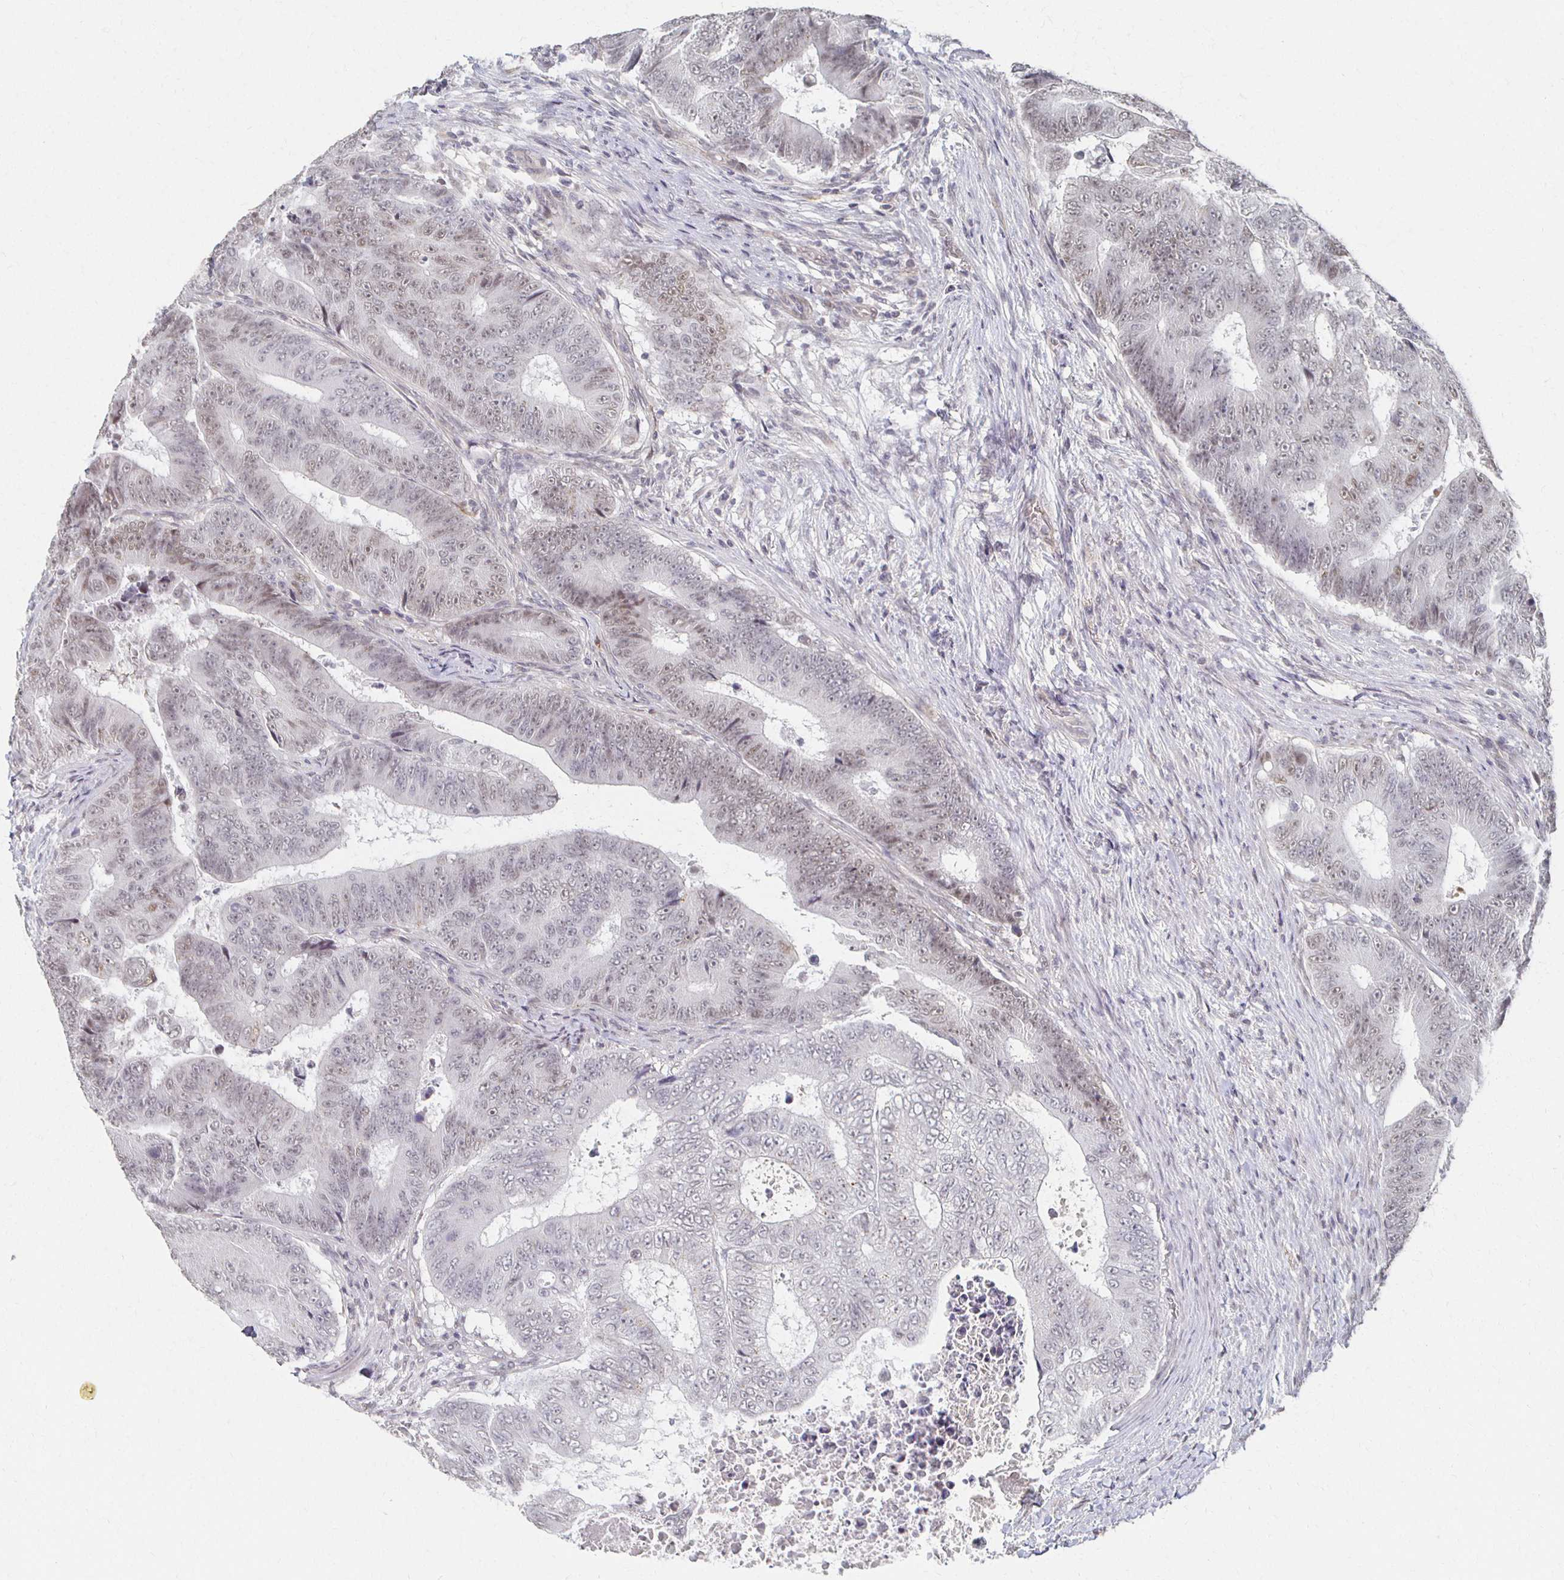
{"staining": {"intensity": "weak", "quantity": ">75%", "location": "nuclear"}, "tissue": "colorectal cancer", "cell_type": "Tumor cells", "image_type": "cancer", "snomed": [{"axis": "morphology", "description": "Adenocarcinoma, NOS"}, {"axis": "topography", "description": "Colon"}], "caption": "Weak nuclear protein staining is appreciated in about >75% of tumor cells in colorectal cancer (adenocarcinoma).", "gene": "DAB1", "patient": {"sex": "female", "age": 48}}